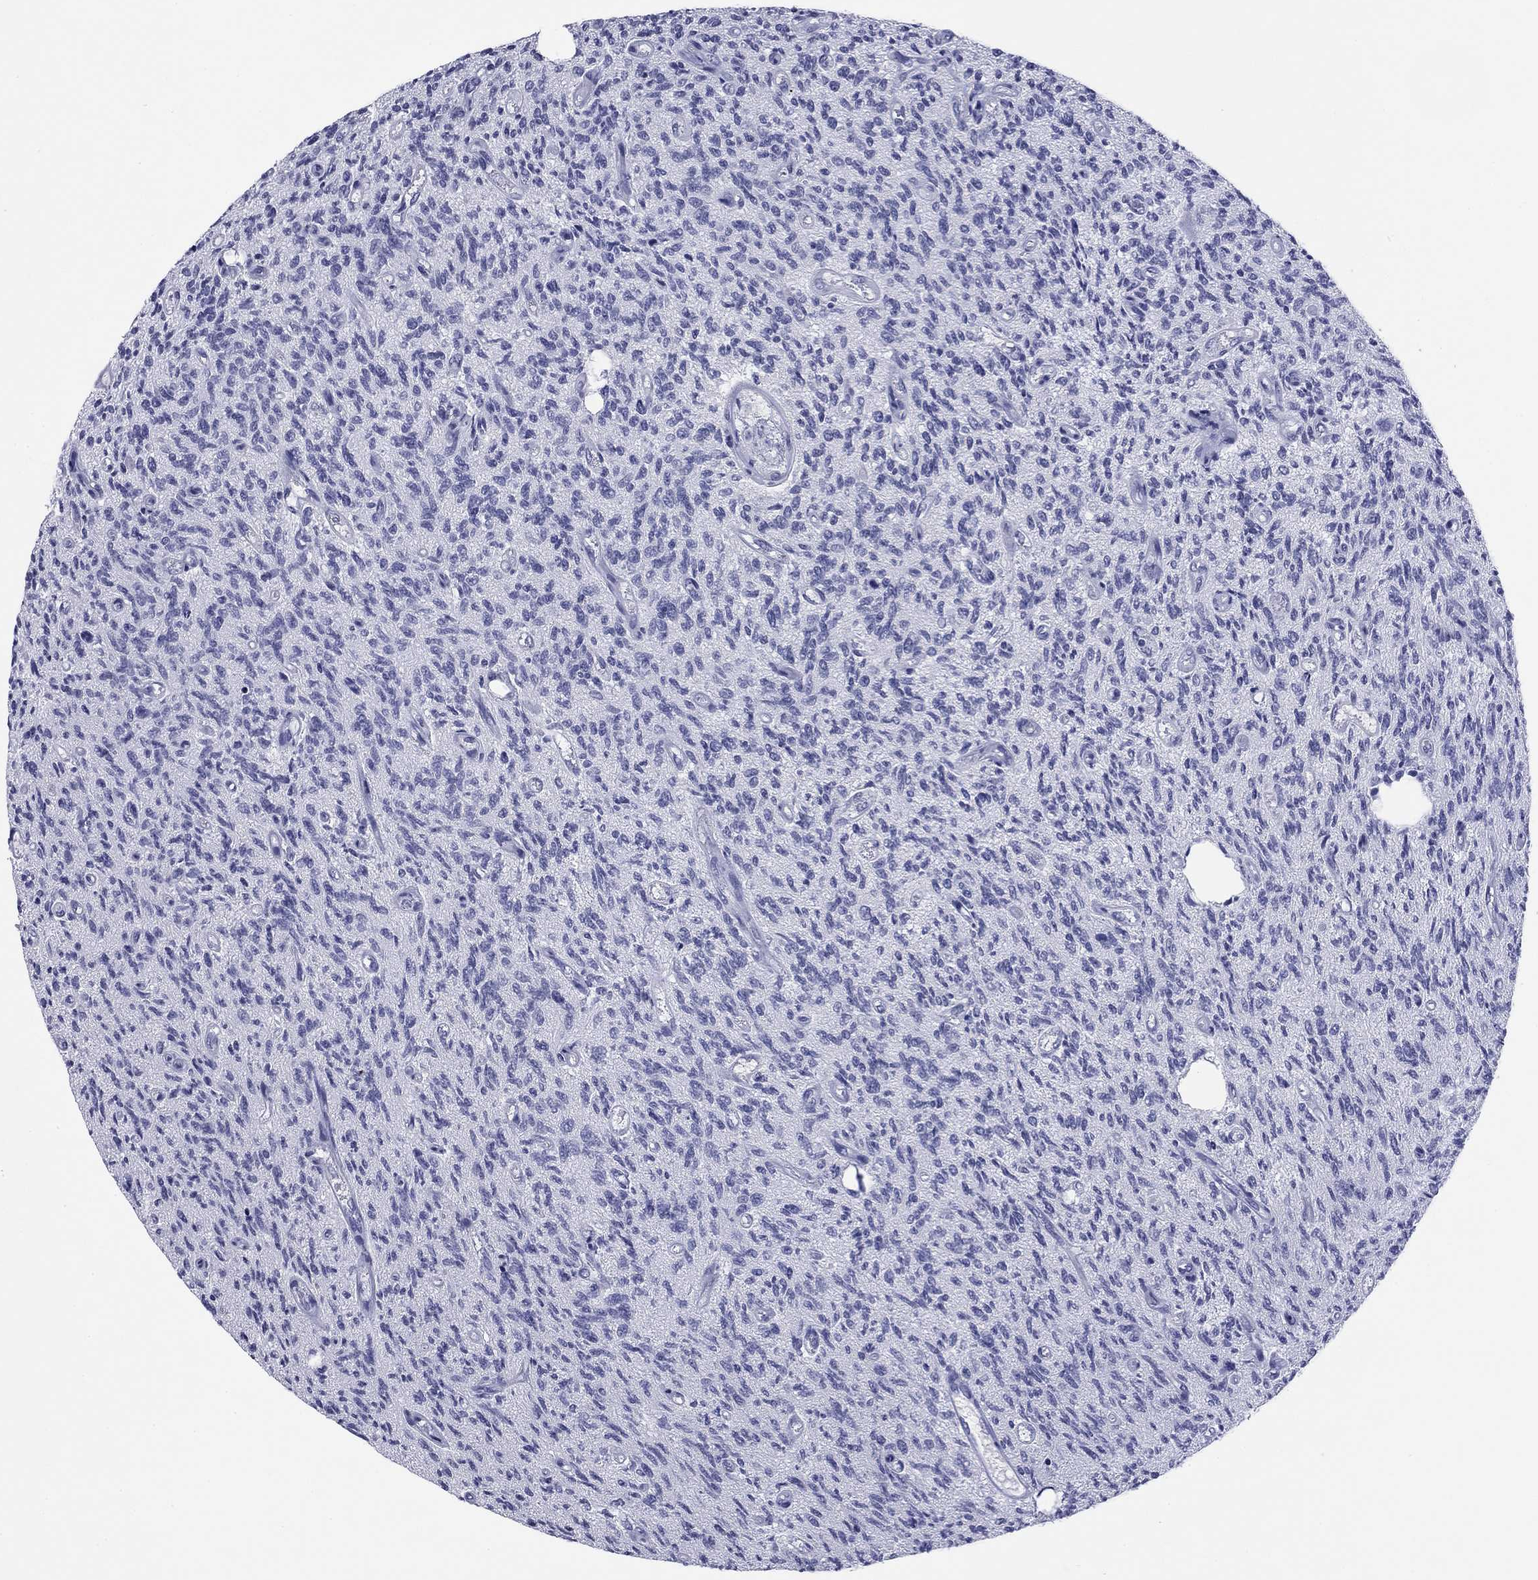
{"staining": {"intensity": "negative", "quantity": "none", "location": "none"}, "tissue": "glioma", "cell_type": "Tumor cells", "image_type": "cancer", "snomed": [{"axis": "morphology", "description": "Glioma, malignant, High grade"}, {"axis": "topography", "description": "Brain"}], "caption": "Immunohistochemistry (IHC) of human glioma displays no staining in tumor cells.", "gene": "ABCC2", "patient": {"sex": "male", "age": 64}}